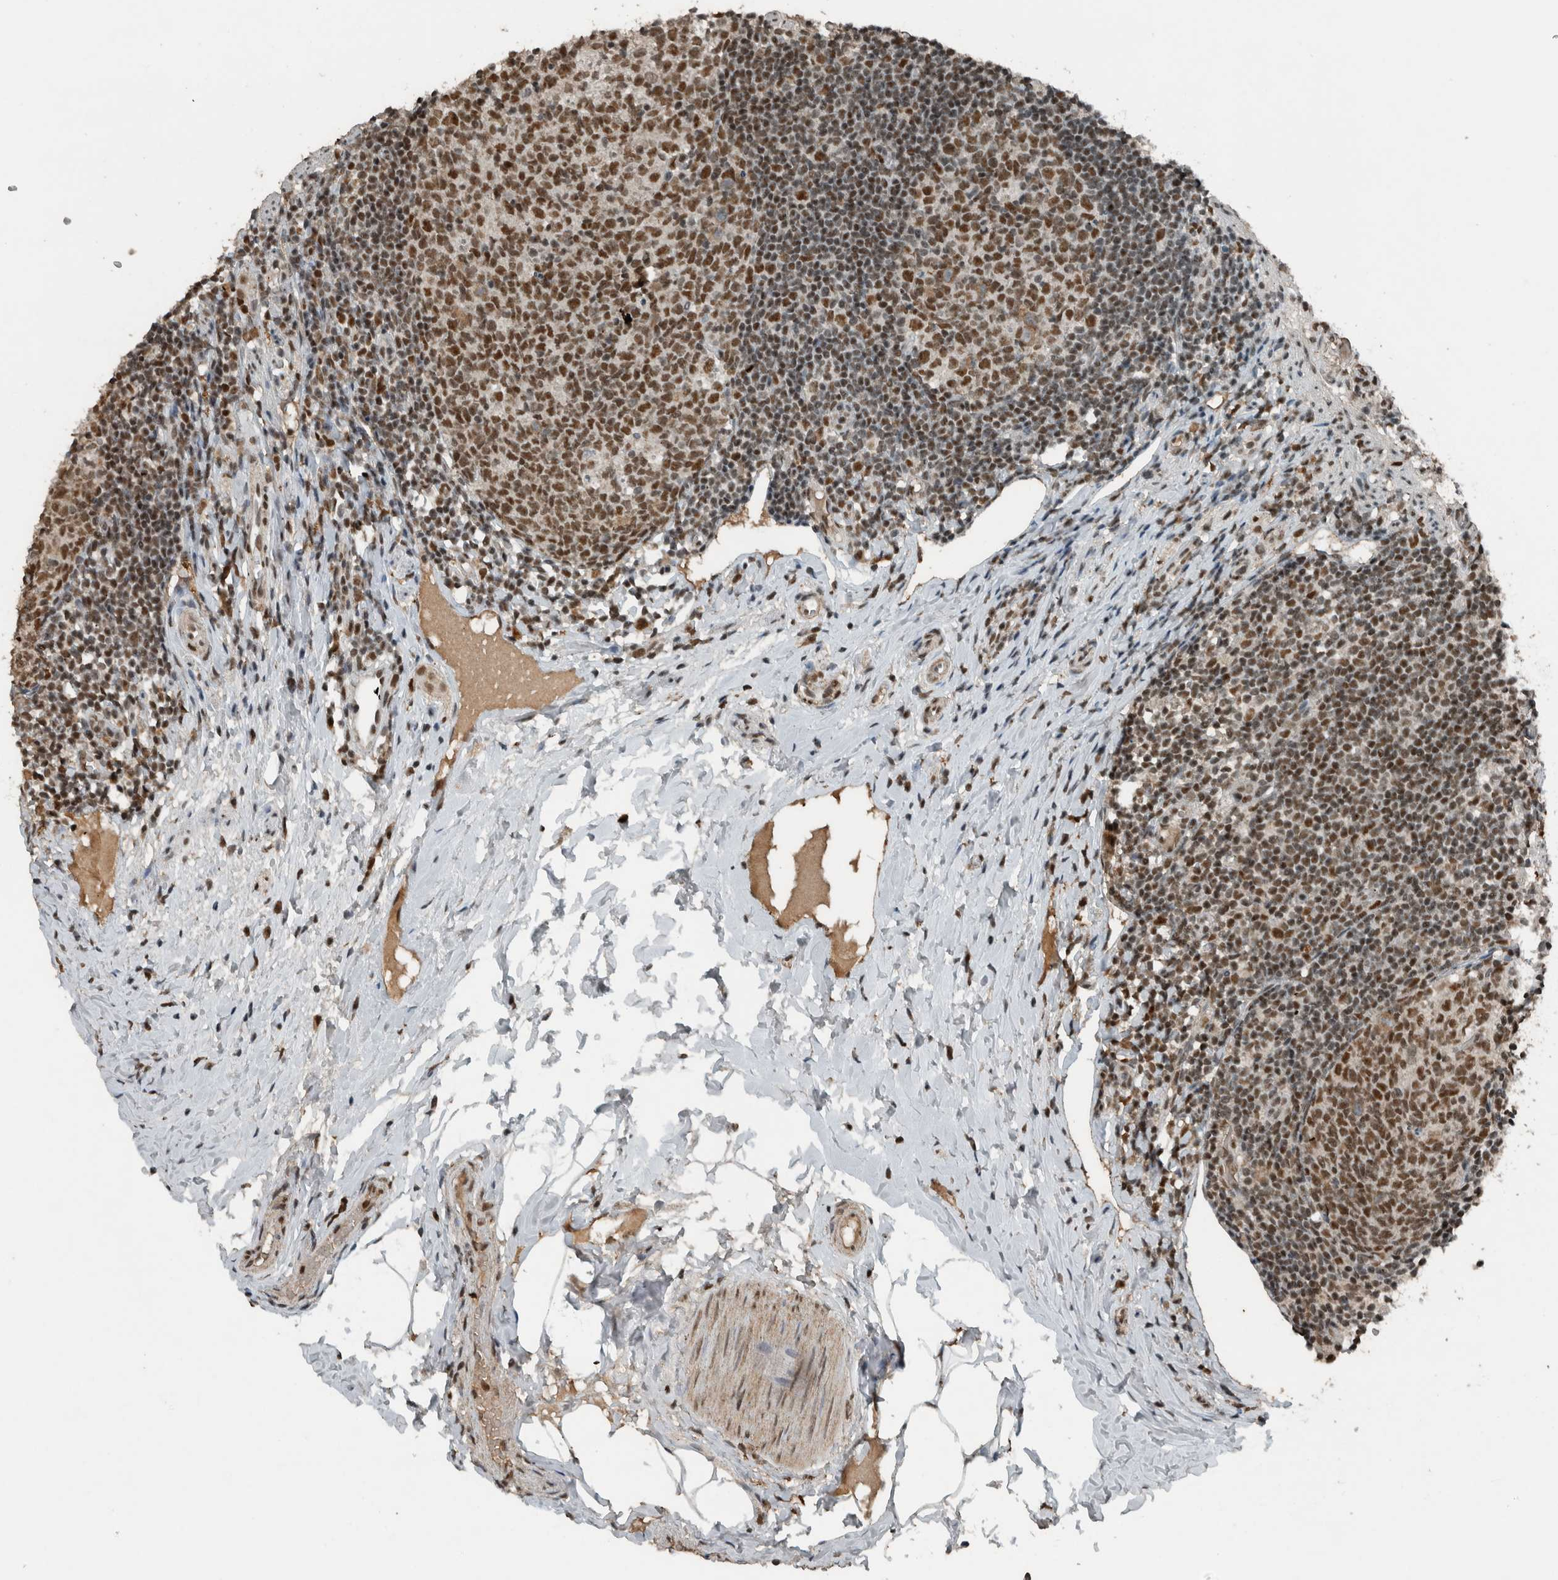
{"staining": {"intensity": "strong", "quantity": ">75%", "location": "nuclear"}, "tissue": "appendix", "cell_type": "Glandular cells", "image_type": "normal", "snomed": [{"axis": "morphology", "description": "Normal tissue, NOS"}, {"axis": "topography", "description": "Appendix"}], "caption": "Protein analysis of benign appendix reveals strong nuclear positivity in approximately >75% of glandular cells. (IHC, brightfield microscopy, high magnification).", "gene": "ZNF24", "patient": {"sex": "female", "age": 20}}